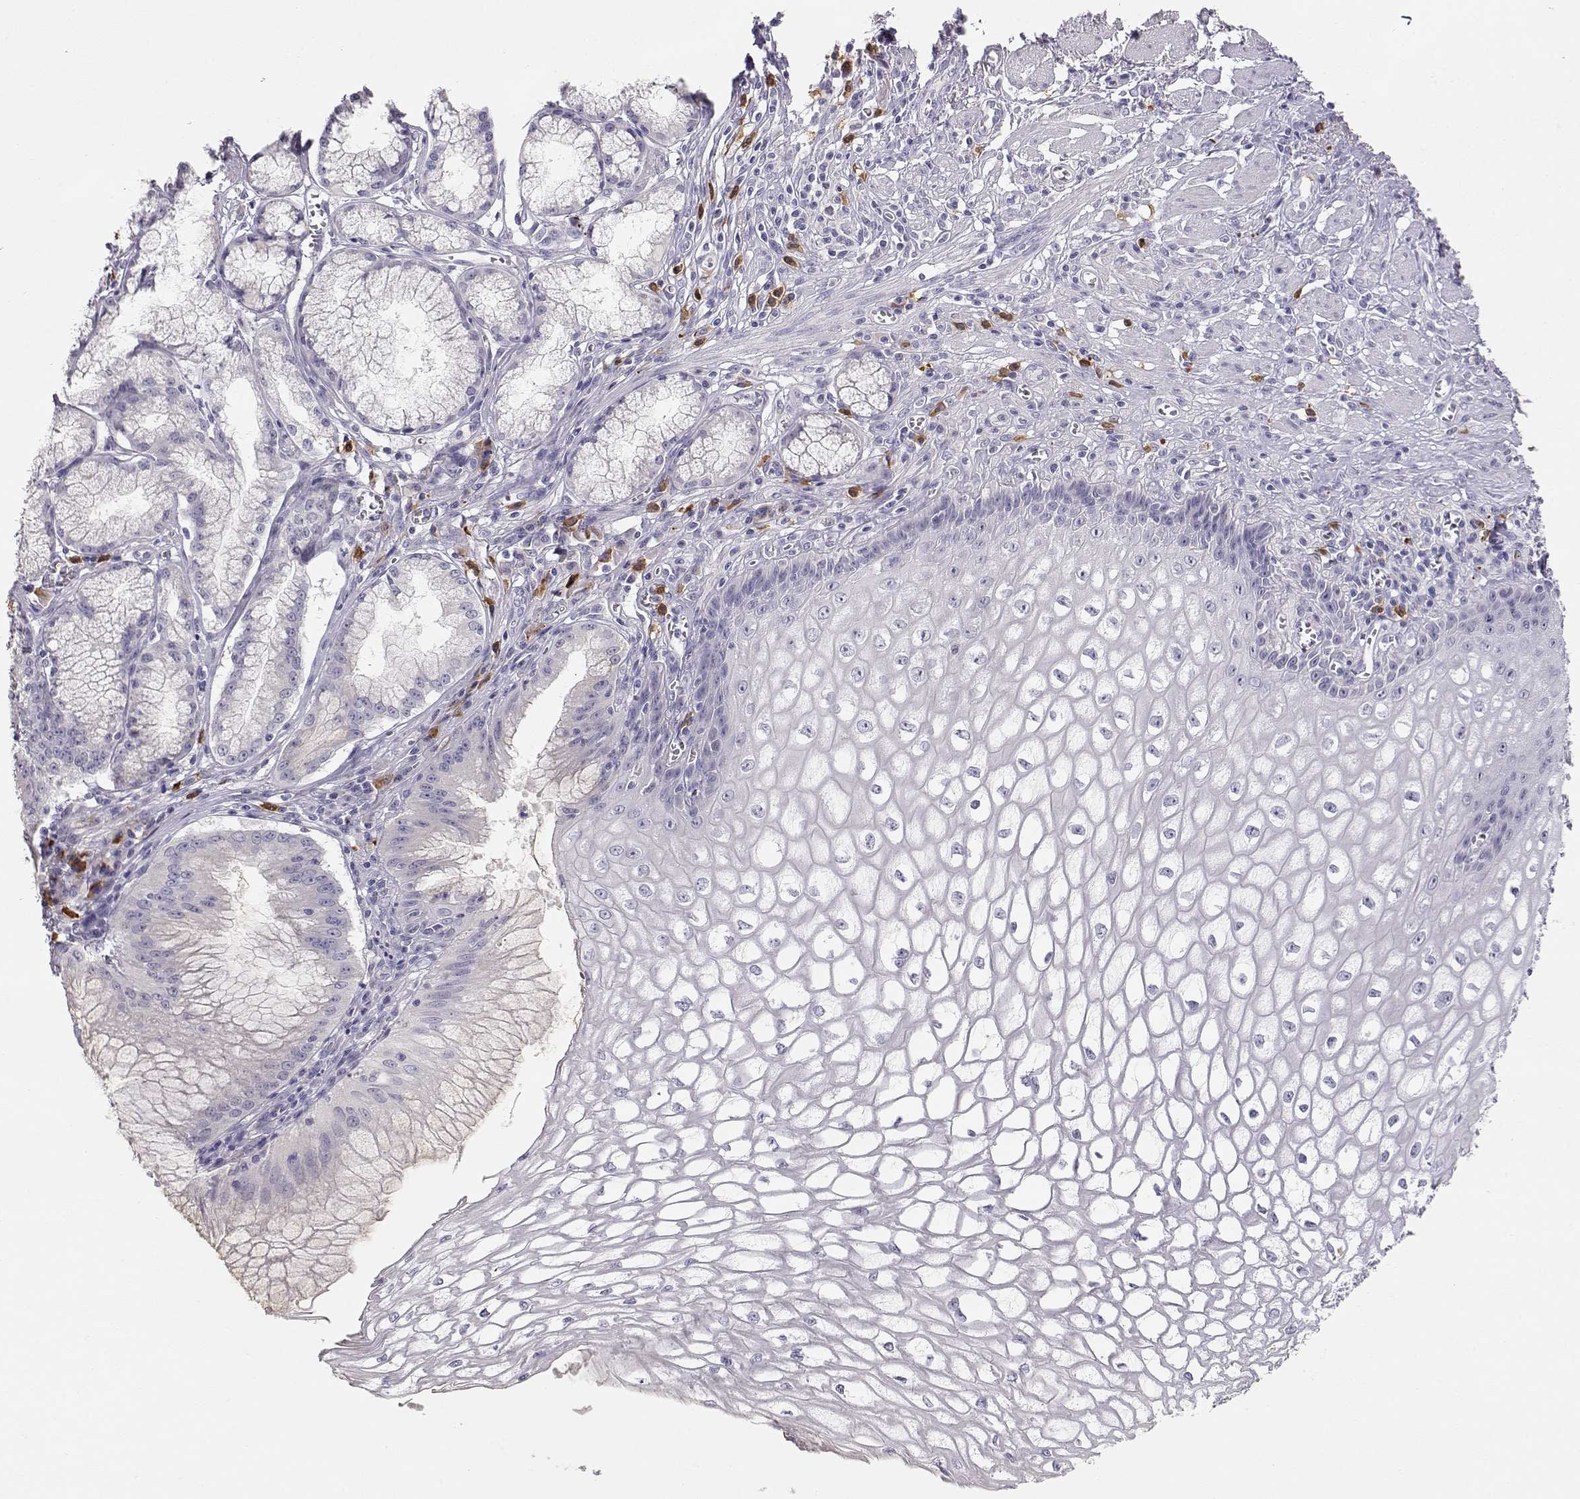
{"staining": {"intensity": "negative", "quantity": "none", "location": "none"}, "tissue": "esophagus", "cell_type": "Squamous epithelial cells", "image_type": "normal", "snomed": [{"axis": "morphology", "description": "Normal tissue, NOS"}, {"axis": "topography", "description": "Esophagus"}], "caption": "The image displays no significant positivity in squamous epithelial cells of esophagus.", "gene": "CDHR1", "patient": {"sex": "male", "age": 58}}